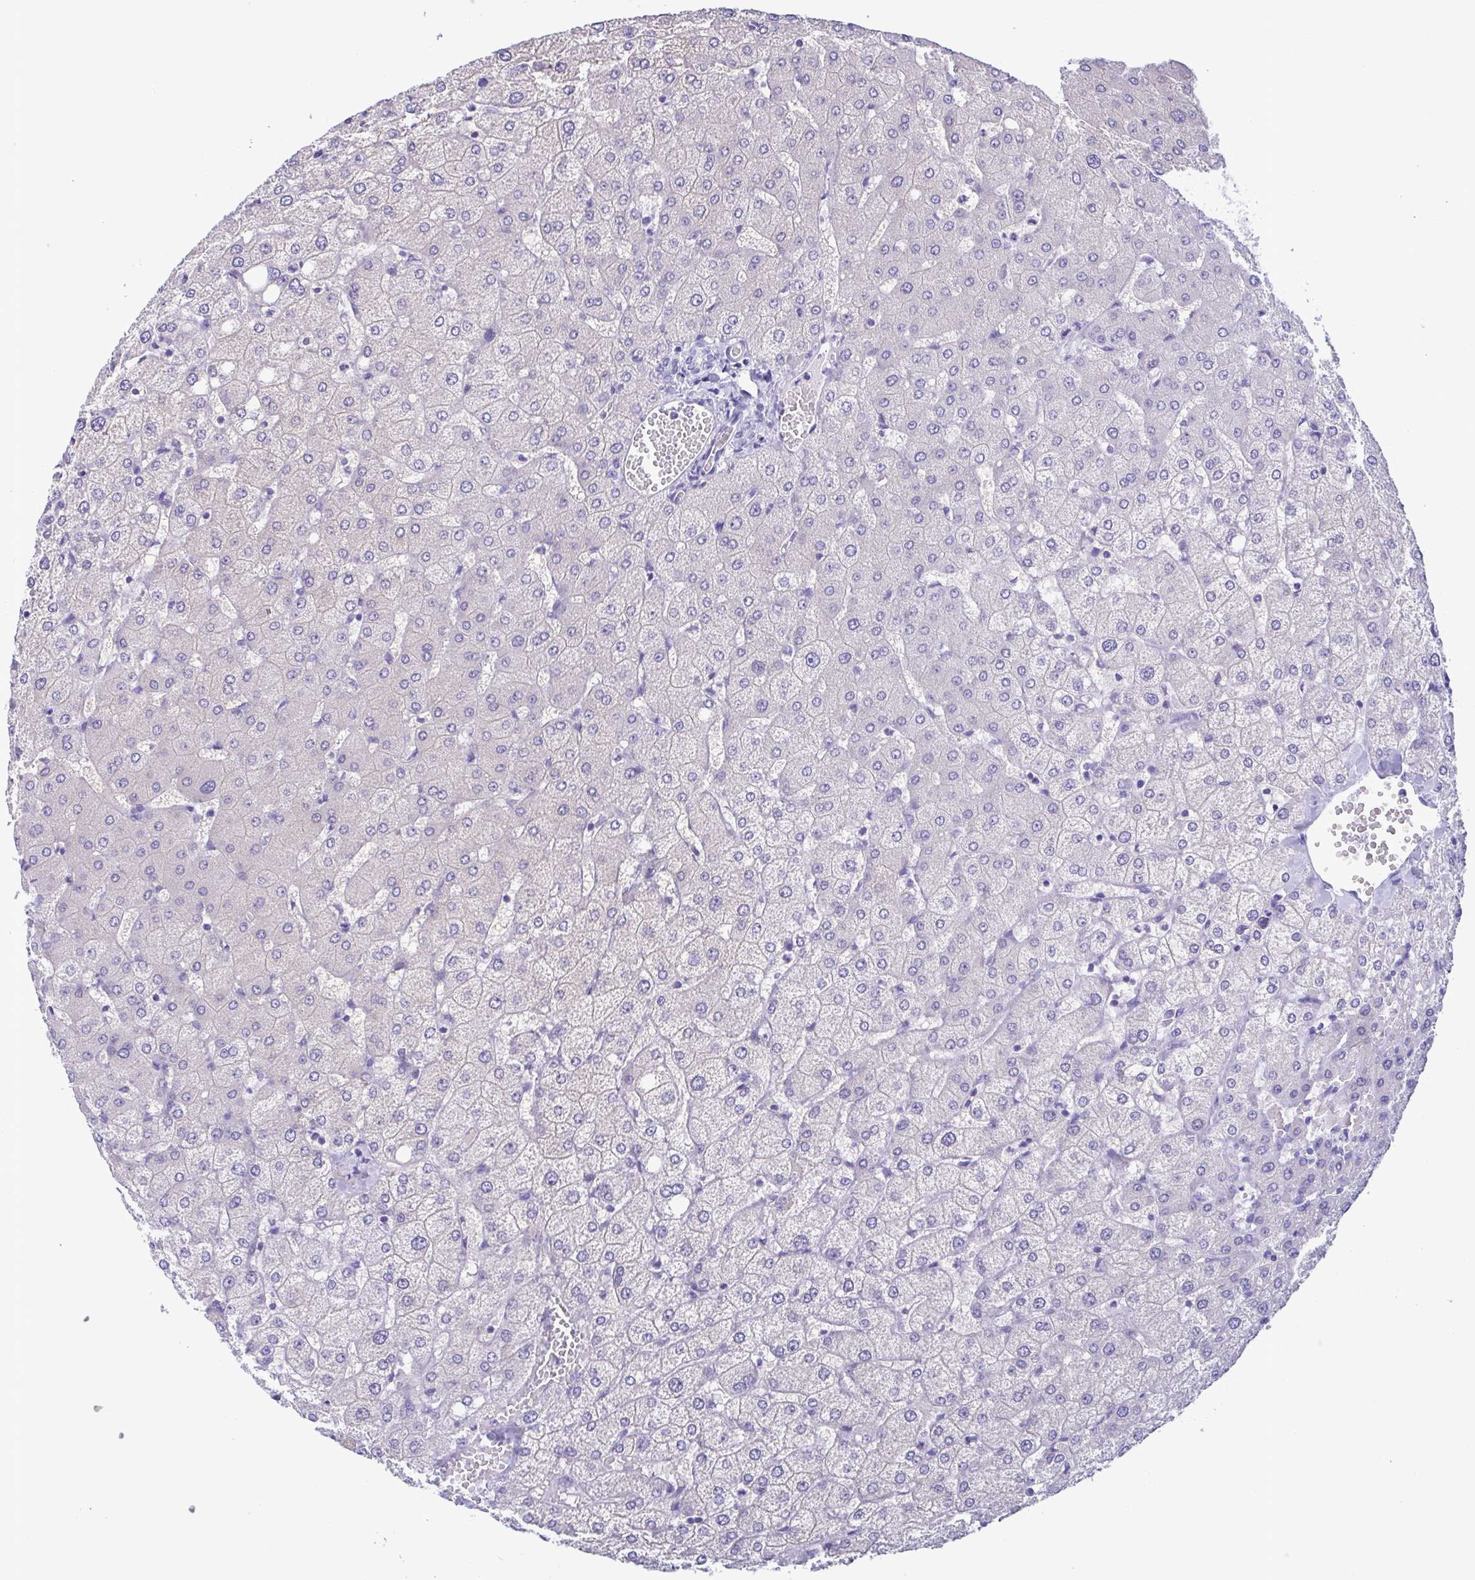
{"staining": {"intensity": "negative", "quantity": "none", "location": "none"}, "tissue": "liver", "cell_type": "Cholangiocytes", "image_type": "normal", "snomed": [{"axis": "morphology", "description": "Normal tissue, NOS"}, {"axis": "topography", "description": "Liver"}], "caption": "Immunohistochemical staining of normal human liver demonstrates no significant positivity in cholangiocytes. The staining was performed using DAB (3,3'-diaminobenzidine) to visualize the protein expression in brown, while the nuclei were stained in blue with hematoxylin (Magnification: 20x).", "gene": "TSPY10", "patient": {"sex": "female", "age": 54}}